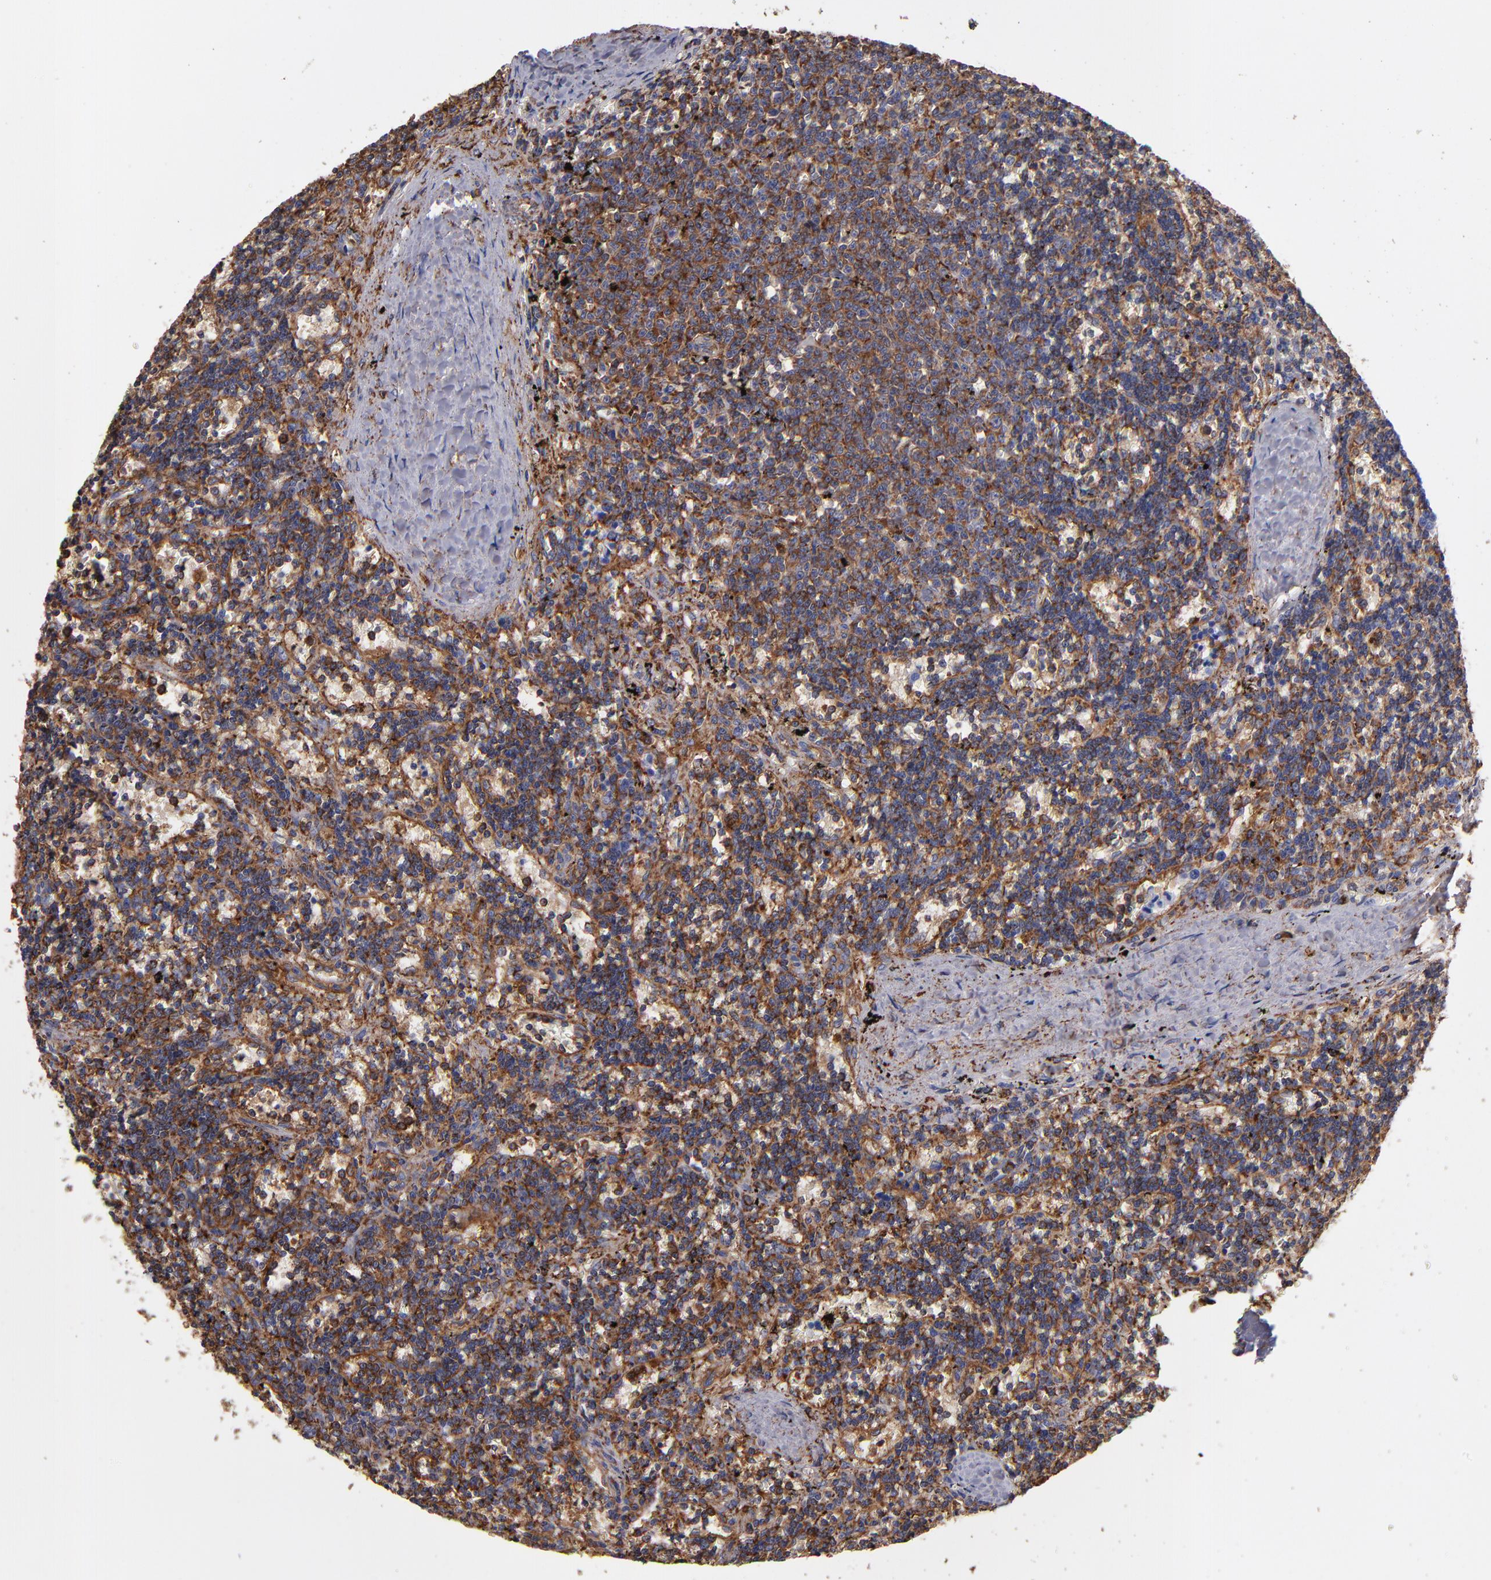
{"staining": {"intensity": "moderate", "quantity": "25%-75%", "location": "cytoplasmic/membranous"}, "tissue": "lymphoma", "cell_type": "Tumor cells", "image_type": "cancer", "snomed": [{"axis": "morphology", "description": "Malignant lymphoma, non-Hodgkin's type, Low grade"}, {"axis": "topography", "description": "Spleen"}], "caption": "IHC (DAB) staining of human low-grade malignant lymphoma, non-Hodgkin's type displays moderate cytoplasmic/membranous protein staining in approximately 25%-75% of tumor cells.", "gene": "MVP", "patient": {"sex": "male", "age": 60}}